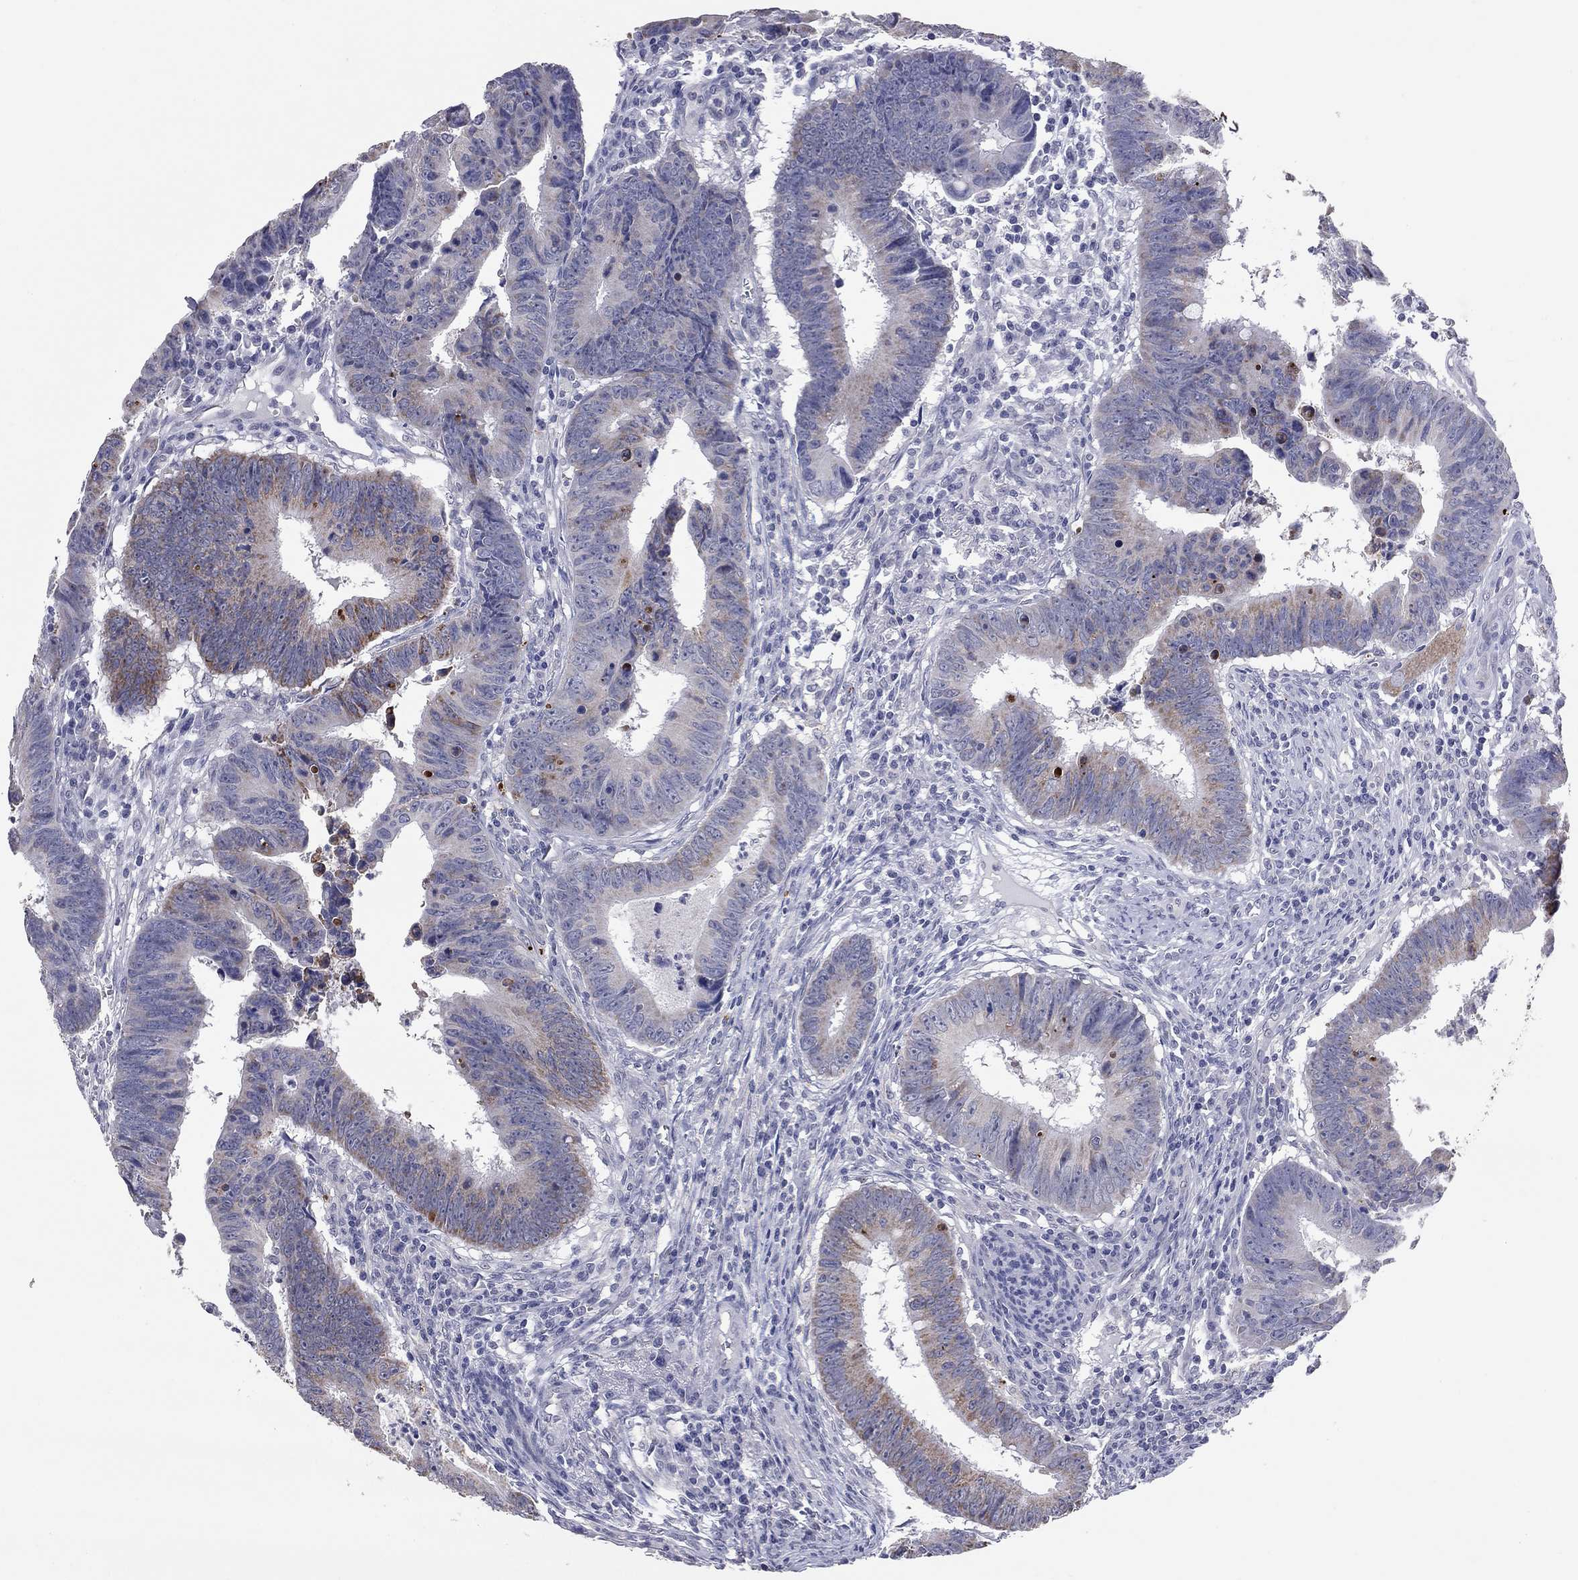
{"staining": {"intensity": "strong", "quantity": "25%-75%", "location": "cytoplasmic/membranous"}, "tissue": "colorectal cancer", "cell_type": "Tumor cells", "image_type": "cancer", "snomed": [{"axis": "morphology", "description": "Adenocarcinoma, NOS"}, {"axis": "topography", "description": "Colon"}], "caption": "A brown stain highlights strong cytoplasmic/membranous positivity of a protein in colorectal cancer tumor cells.", "gene": "SHOC2", "patient": {"sex": "female", "age": 87}}